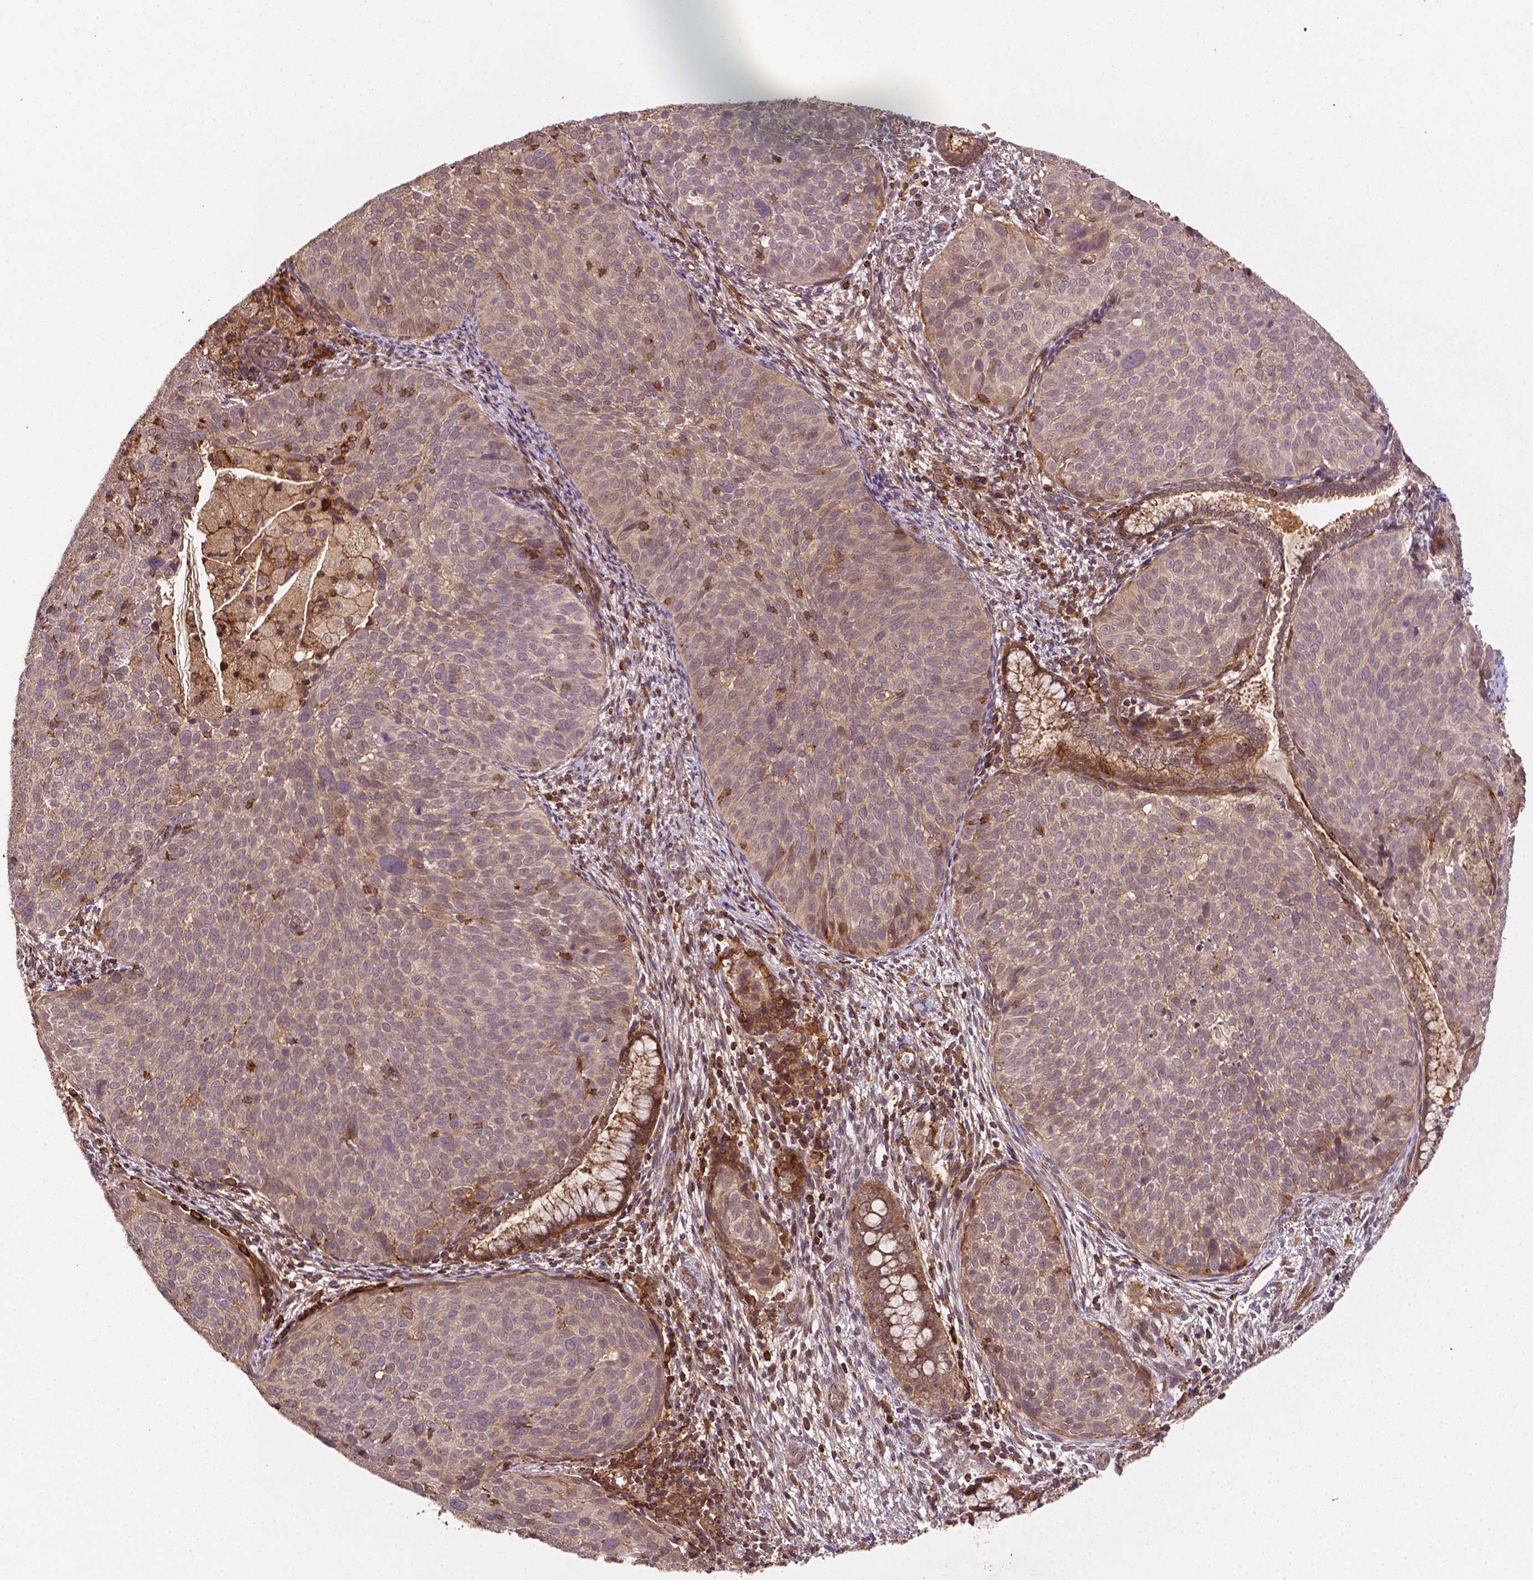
{"staining": {"intensity": "moderate", "quantity": "<25%", "location": "cytoplasmic/membranous"}, "tissue": "cervical cancer", "cell_type": "Tumor cells", "image_type": "cancer", "snomed": [{"axis": "morphology", "description": "Squamous cell carcinoma, NOS"}, {"axis": "topography", "description": "Cervix"}], "caption": "IHC (DAB (3,3'-diaminobenzidine)) staining of cervical cancer reveals moderate cytoplasmic/membranous protein expression in about <25% of tumor cells.", "gene": "ZMYND19", "patient": {"sex": "female", "age": 39}}